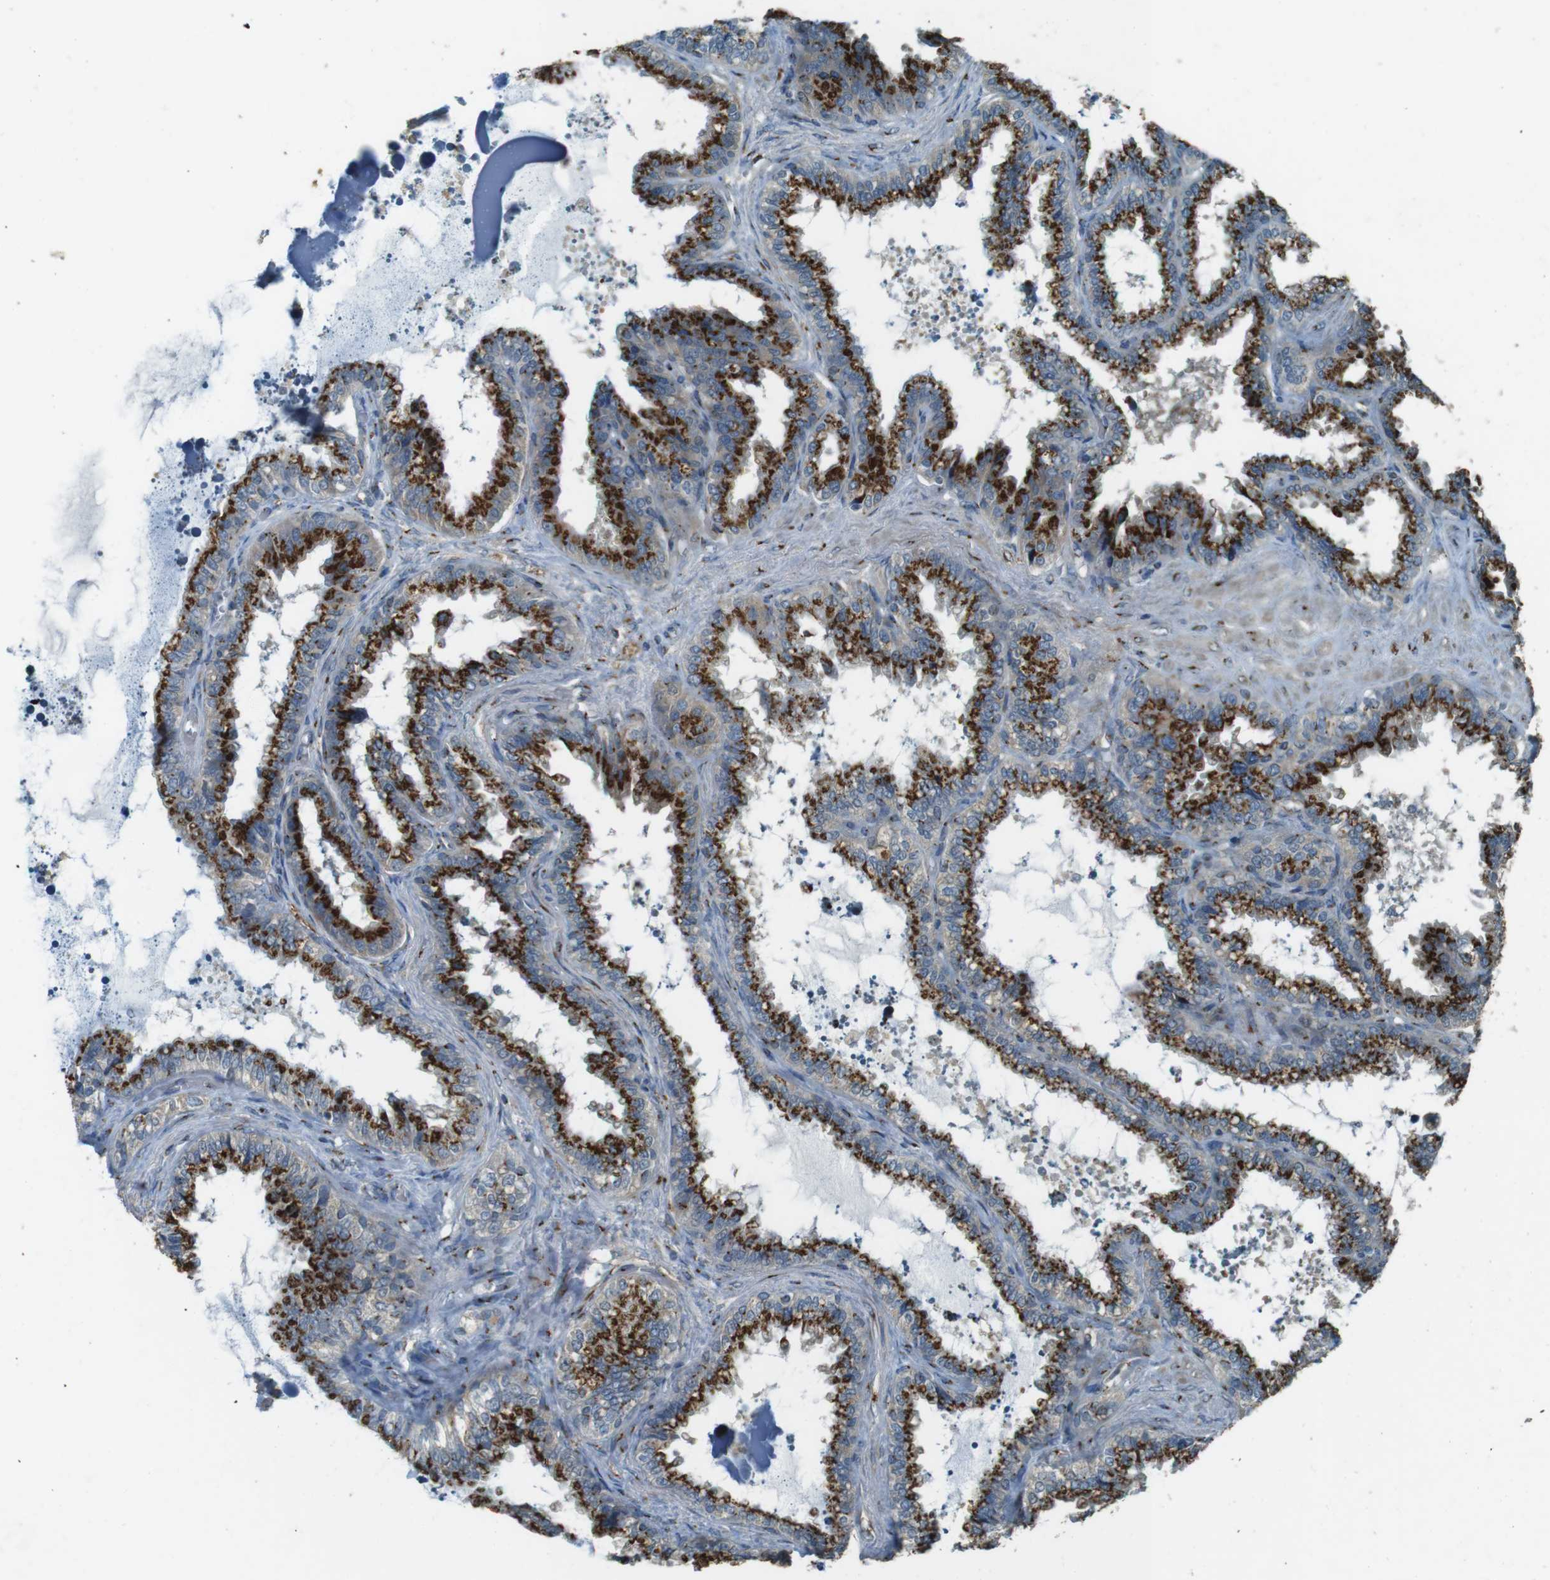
{"staining": {"intensity": "strong", "quantity": ">75%", "location": "cytoplasmic/membranous"}, "tissue": "seminal vesicle", "cell_type": "Glandular cells", "image_type": "normal", "snomed": [{"axis": "morphology", "description": "Normal tissue, NOS"}, {"axis": "topography", "description": "Seminal veicle"}], "caption": "DAB (3,3'-diaminobenzidine) immunohistochemical staining of benign human seminal vesicle reveals strong cytoplasmic/membranous protein staining in approximately >75% of glandular cells.", "gene": "TMEM115", "patient": {"sex": "male", "age": 46}}